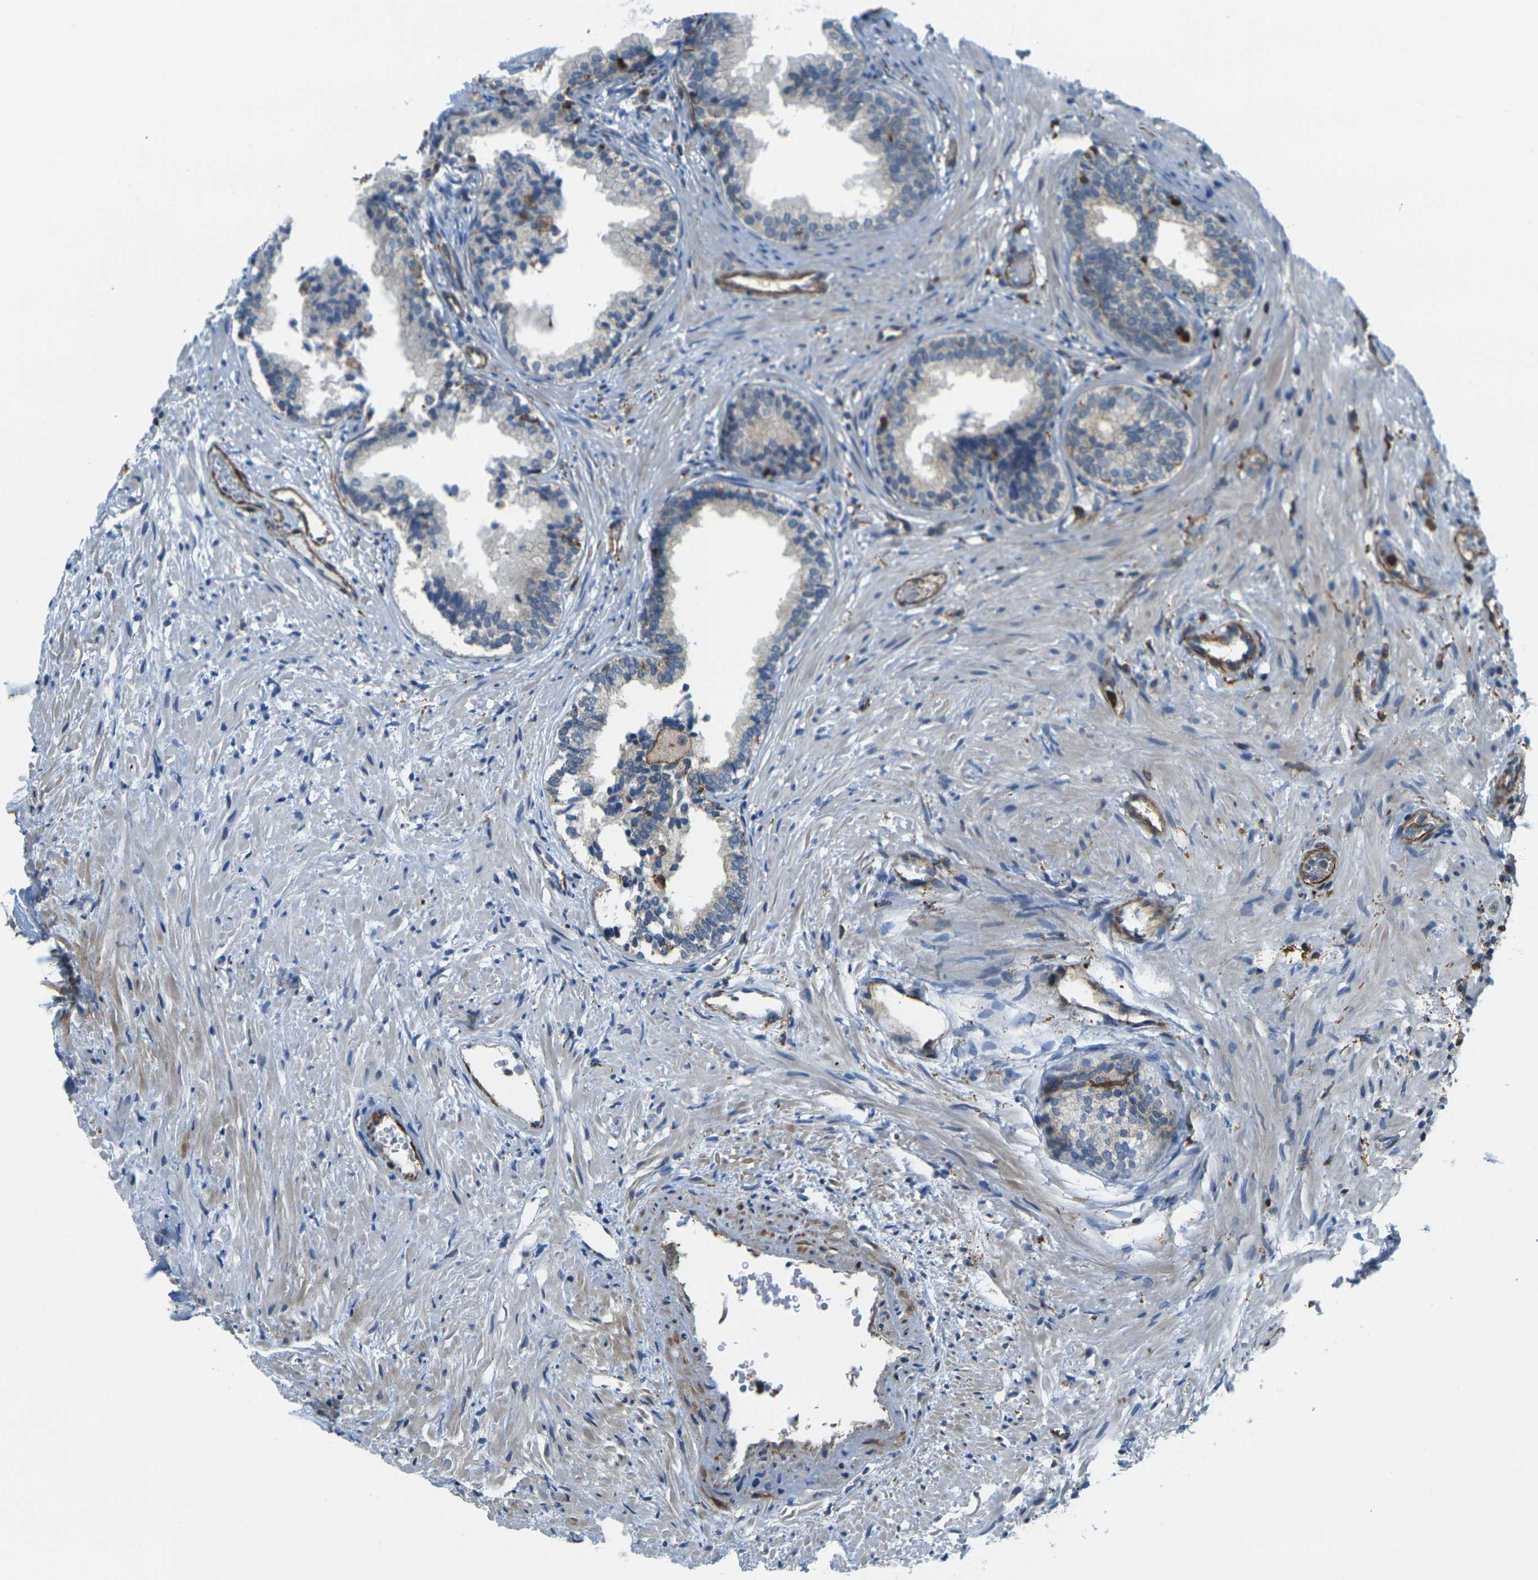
{"staining": {"intensity": "weak", "quantity": "<25%", "location": "cytoplasmic/membranous"}, "tissue": "prostate", "cell_type": "Glandular cells", "image_type": "normal", "snomed": [{"axis": "morphology", "description": "Normal tissue, NOS"}, {"axis": "topography", "description": "Prostate"}], "caption": "An IHC photomicrograph of unremarkable prostate is shown. There is no staining in glandular cells of prostate. (DAB (3,3'-diaminobenzidine) IHC visualized using brightfield microscopy, high magnification).", "gene": "LASP1", "patient": {"sex": "male", "age": 76}}